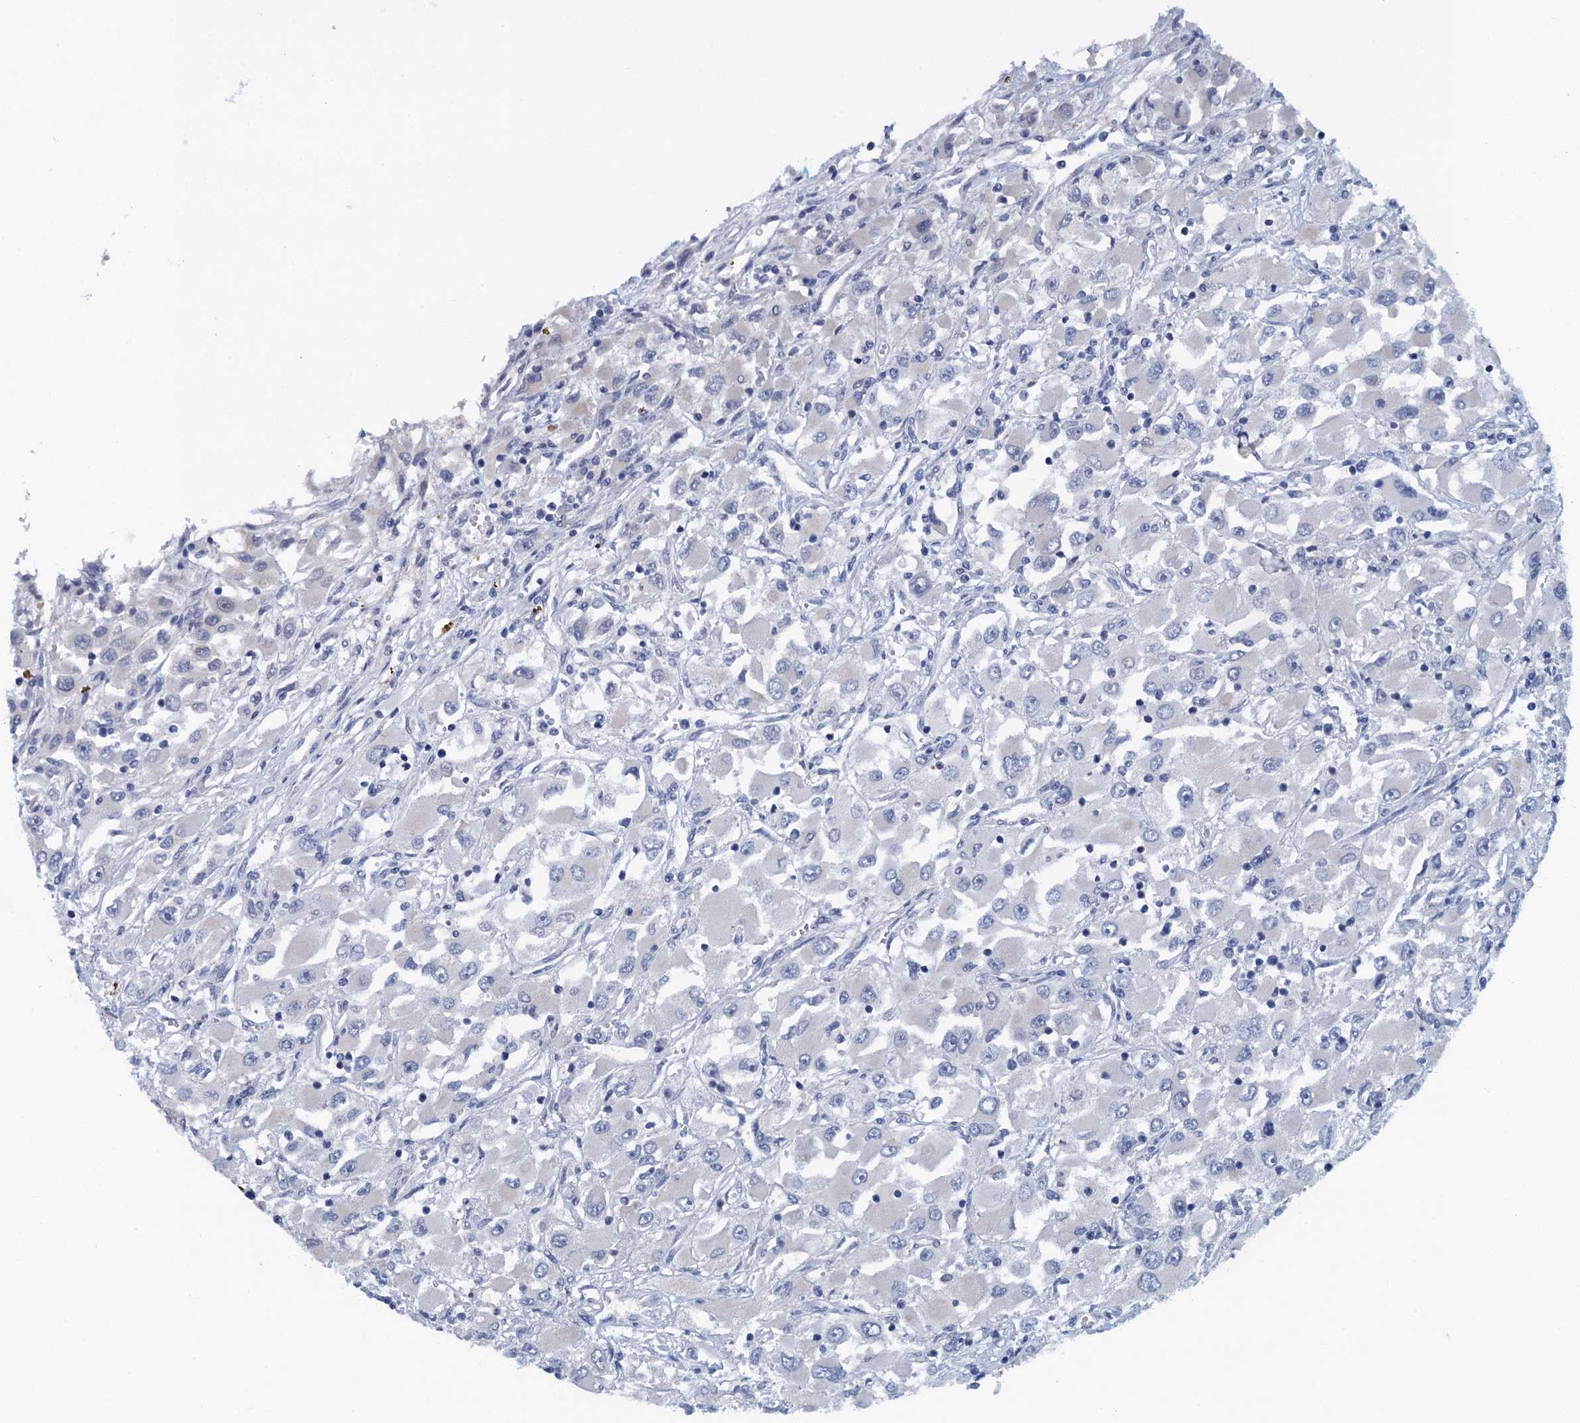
{"staining": {"intensity": "negative", "quantity": "none", "location": "none"}, "tissue": "renal cancer", "cell_type": "Tumor cells", "image_type": "cancer", "snomed": [{"axis": "morphology", "description": "Adenocarcinoma, NOS"}, {"axis": "topography", "description": "Kidney"}], "caption": "A histopathology image of human adenocarcinoma (renal) is negative for staining in tumor cells.", "gene": "SCEL", "patient": {"sex": "female", "age": 52}}